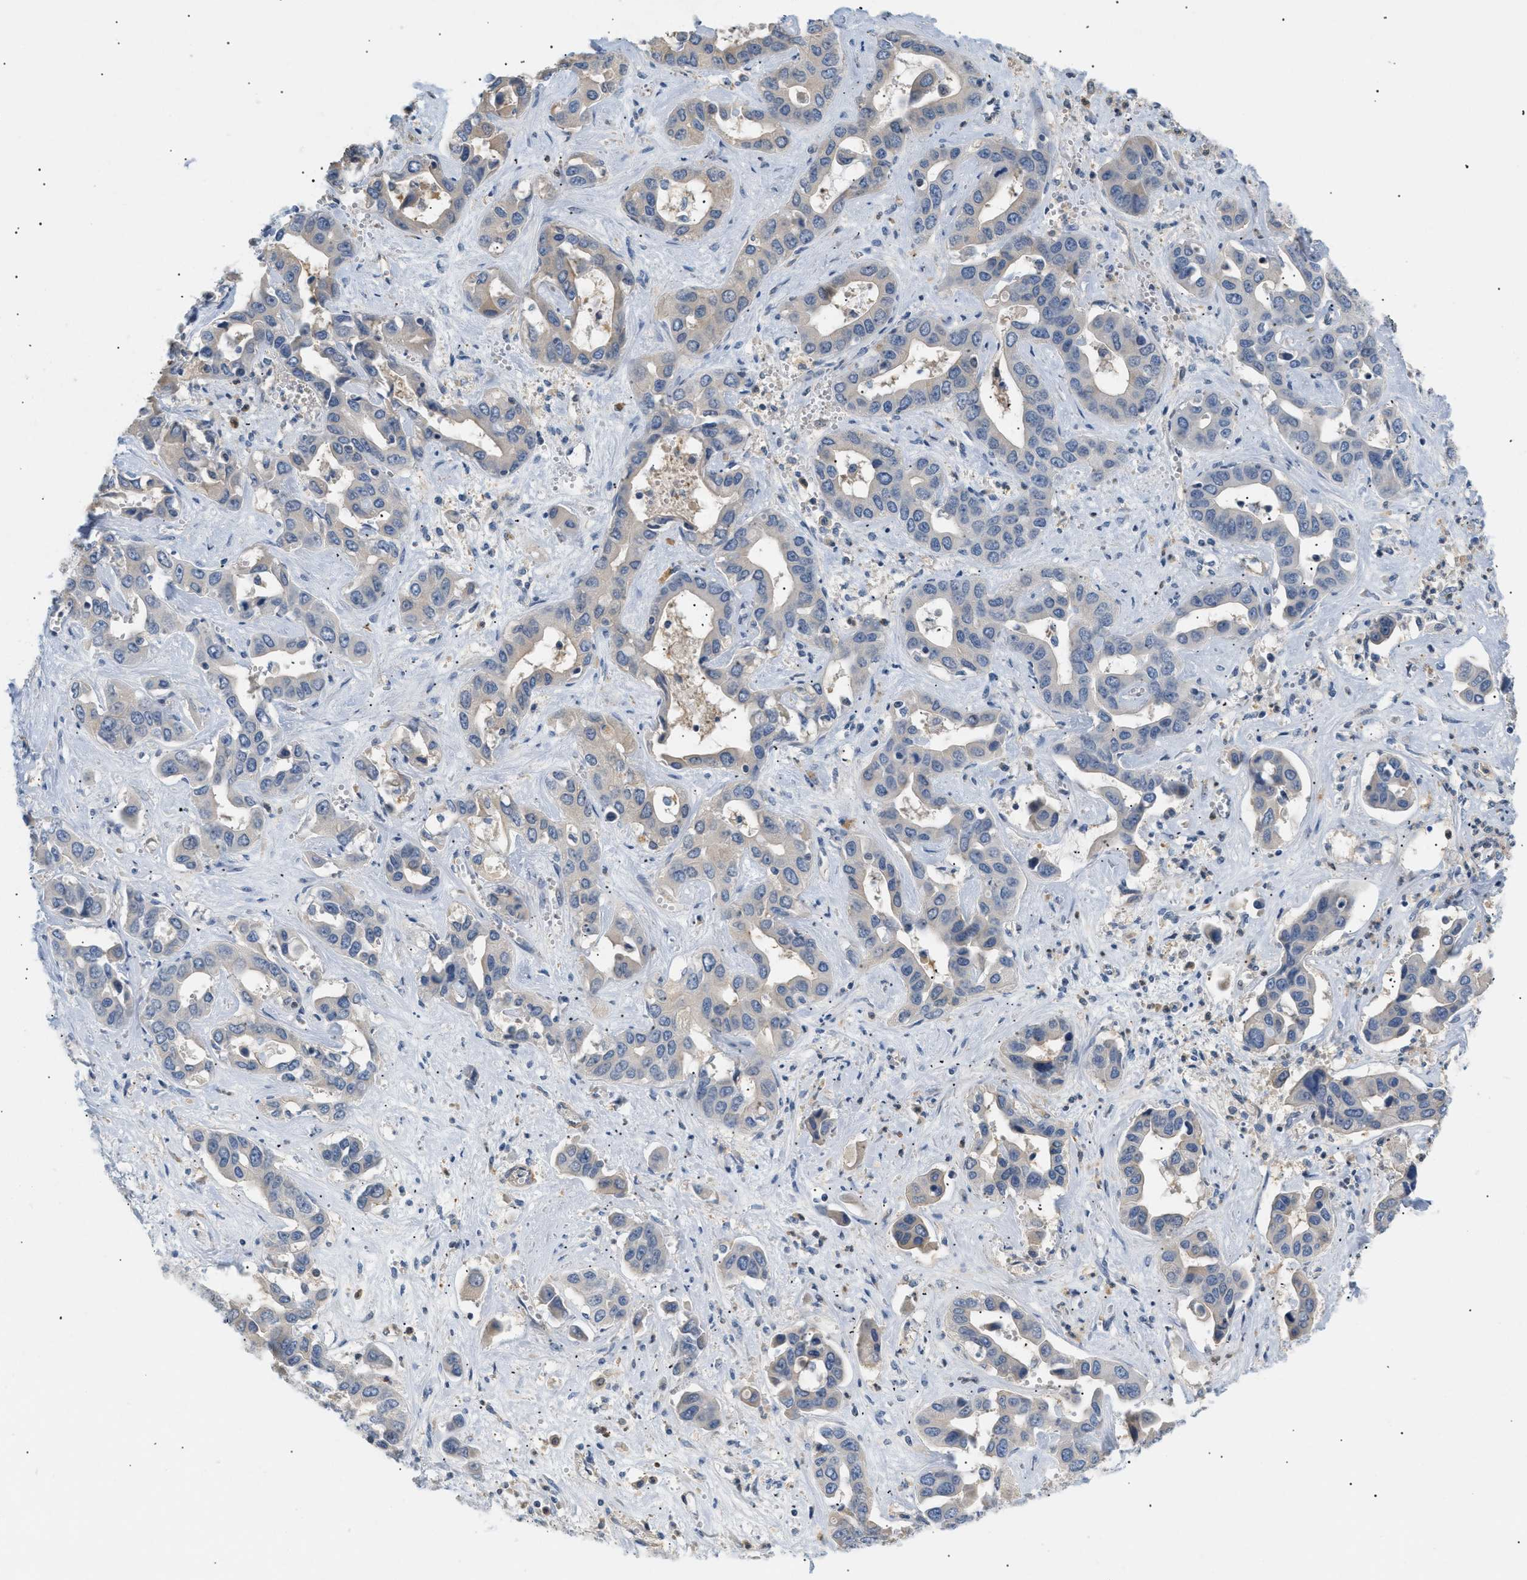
{"staining": {"intensity": "negative", "quantity": "none", "location": "none"}, "tissue": "liver cancer", "cell_type": "Tumor cells", "image_type": "cancer", "snomed": [{"axis": "morphology", "description": "Cholangiocarcinoma"}, {"axis": "topography", "description": "Liver"}], "caption": "The immunohistochemistry image has no significant staining in tumor cells of cholangiocarcinoma (liver) tissue.", "gene": "FARS2", "patient": {"sex": "female", "age": 52}}